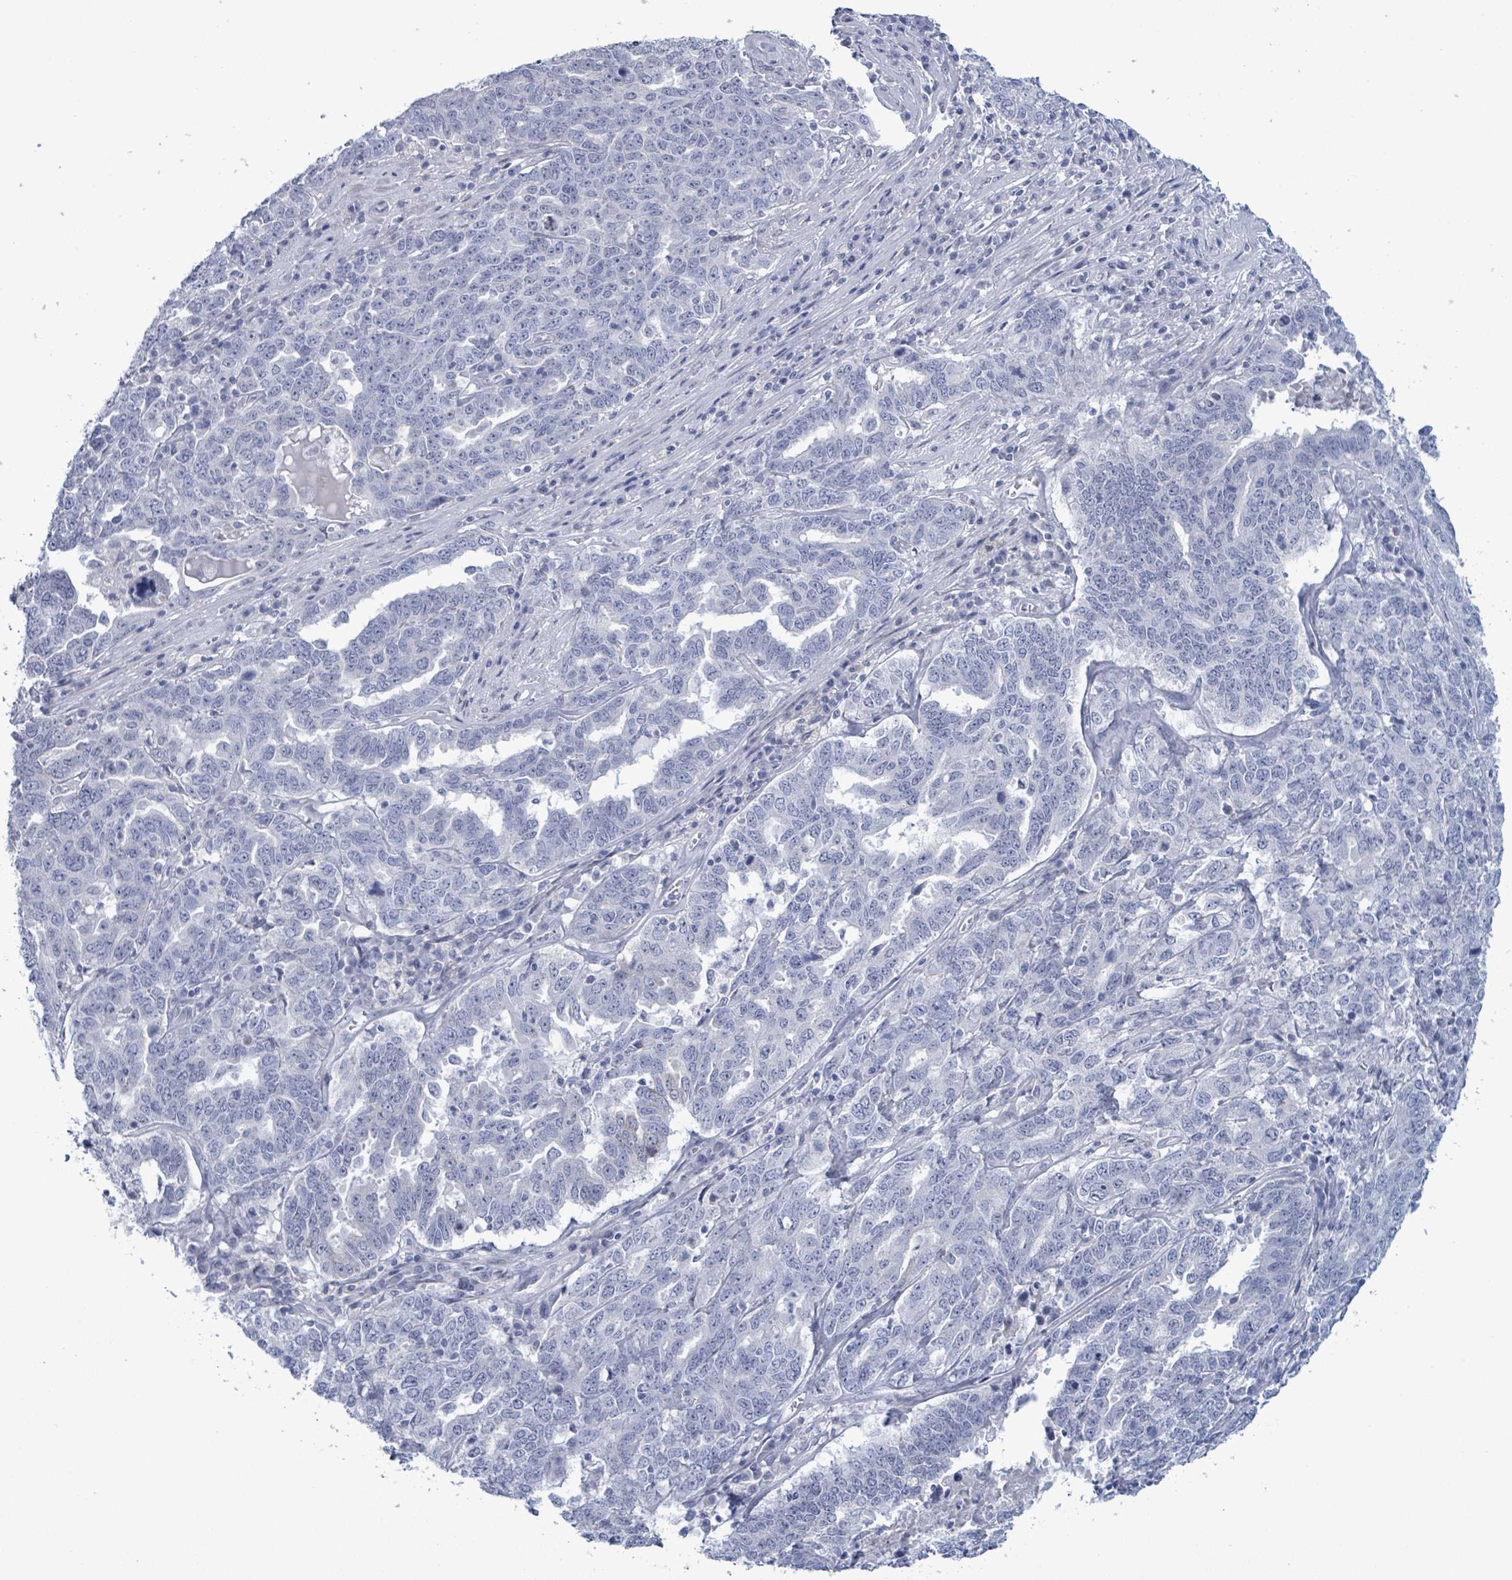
{"staining": {"intensity": "negative", "quantity": "none", "location": "none"}, "tissue": "ovarian cancer", "cell_type": "Tumor cells", "image_type": "cancer", "snomed": [{"axis": "morphology", "description": "Carcinoma, endometroid"}, {"axis": "topography", "description": "Ovary"}], "caption": "This histopathology image is of endometroid carcinoma (ovarian) stained with immunohistochemistry to label a protein in brown with the nuclei are counter-stained blue. There is no expression in tumor cells.", "gene": "ZNF771", "patient": {"sex": "female", "age": 62}}